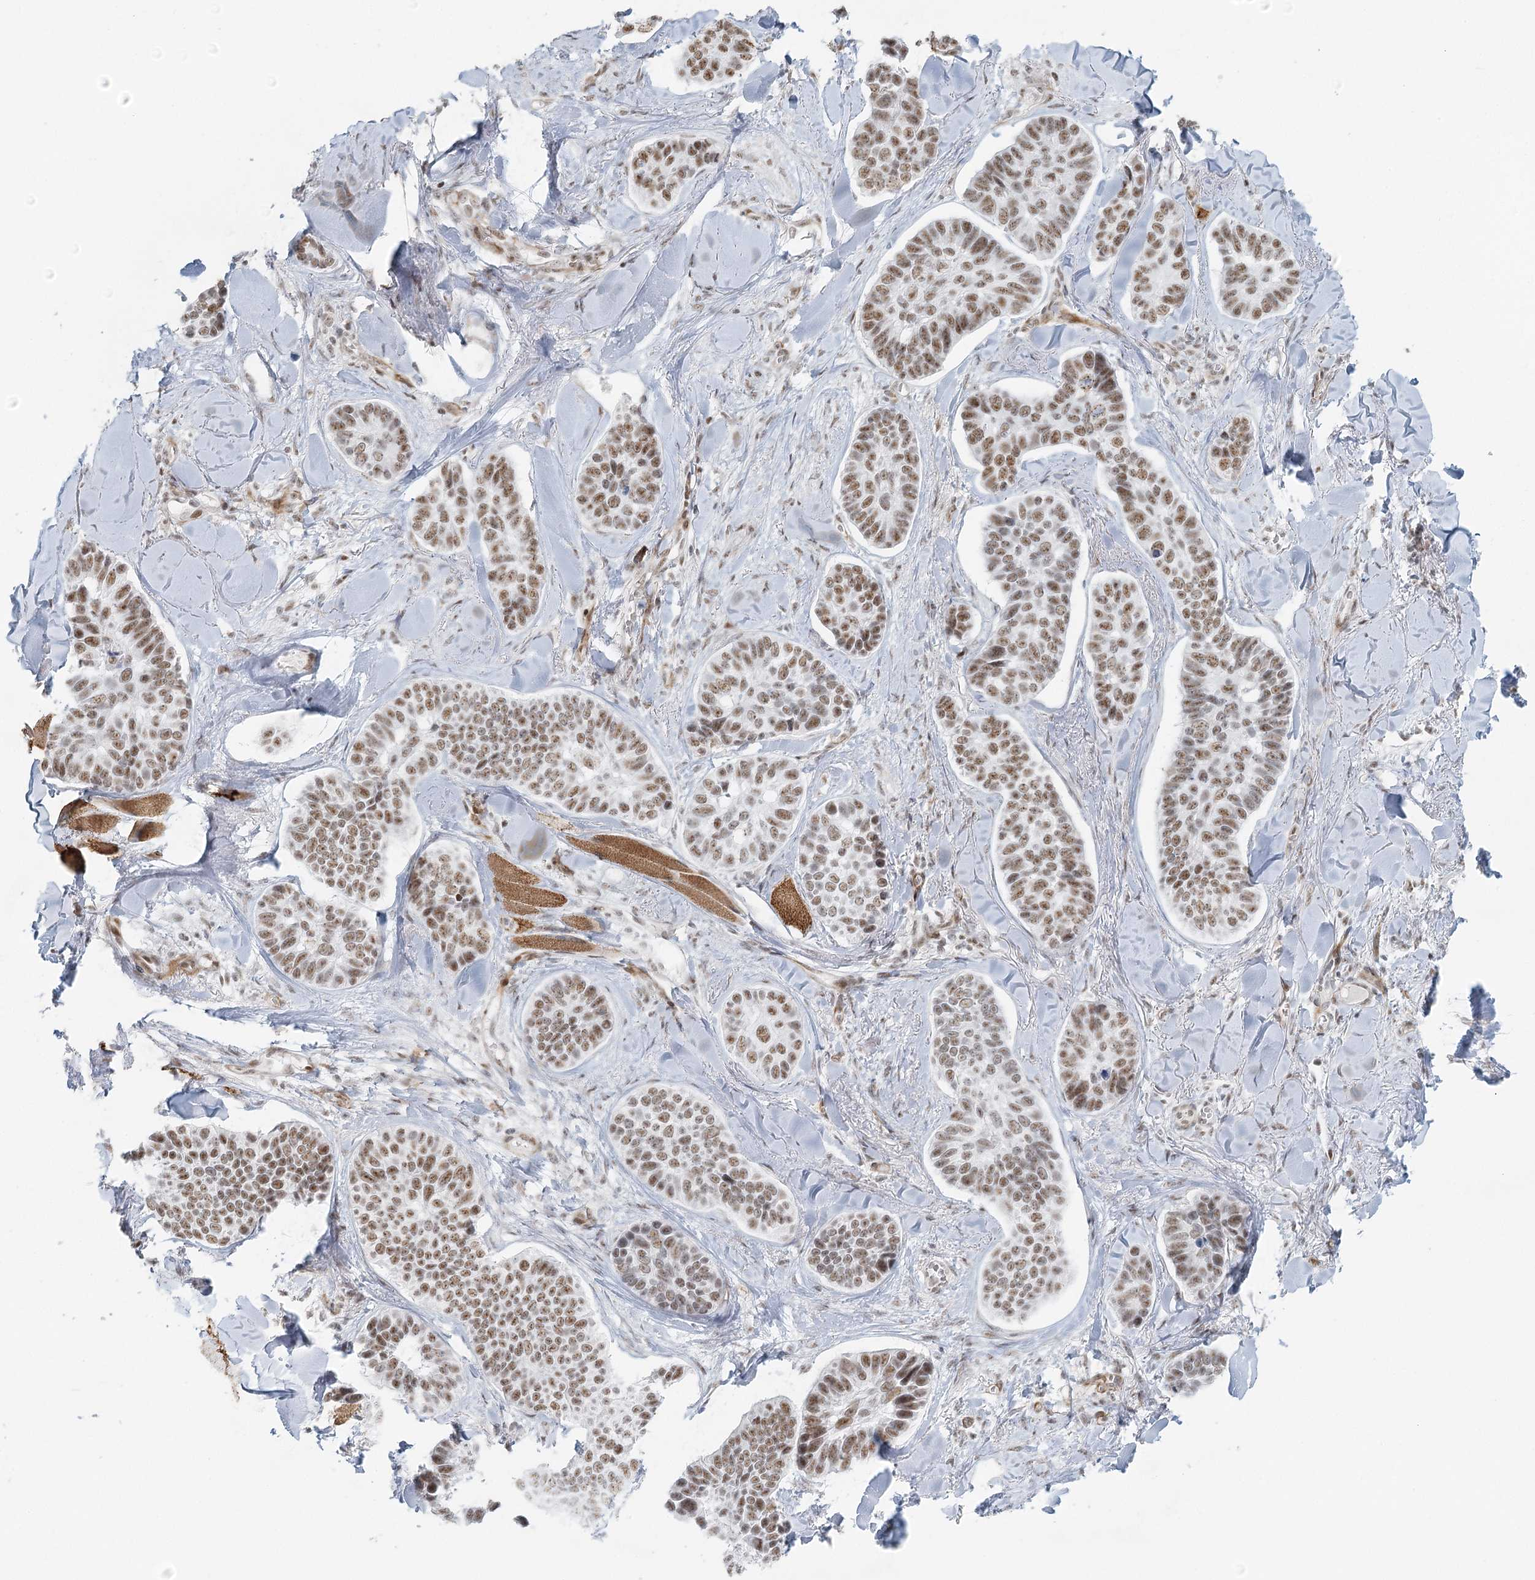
{"staining": {"intensity": "moderate", "quantity": ">75%", "location": "nuclear"}, "tissue": "skin cancer", "cell_type": "Tumor cells", "image_type": "cancer", "snomed": [{"axis": "morphology", "description": "Basal cell carcinoma"}, {"axis": "topography", "description": "Skin"}], "caption": "Protein staining reveals moderate nuclear staining in about >75% of tumor cells in skin basal cell carcinoma. (IHC, brightfield microscopy, high magnification).", "gene": "U2SURP", "patient": {"sex": "male", "age": 62}}